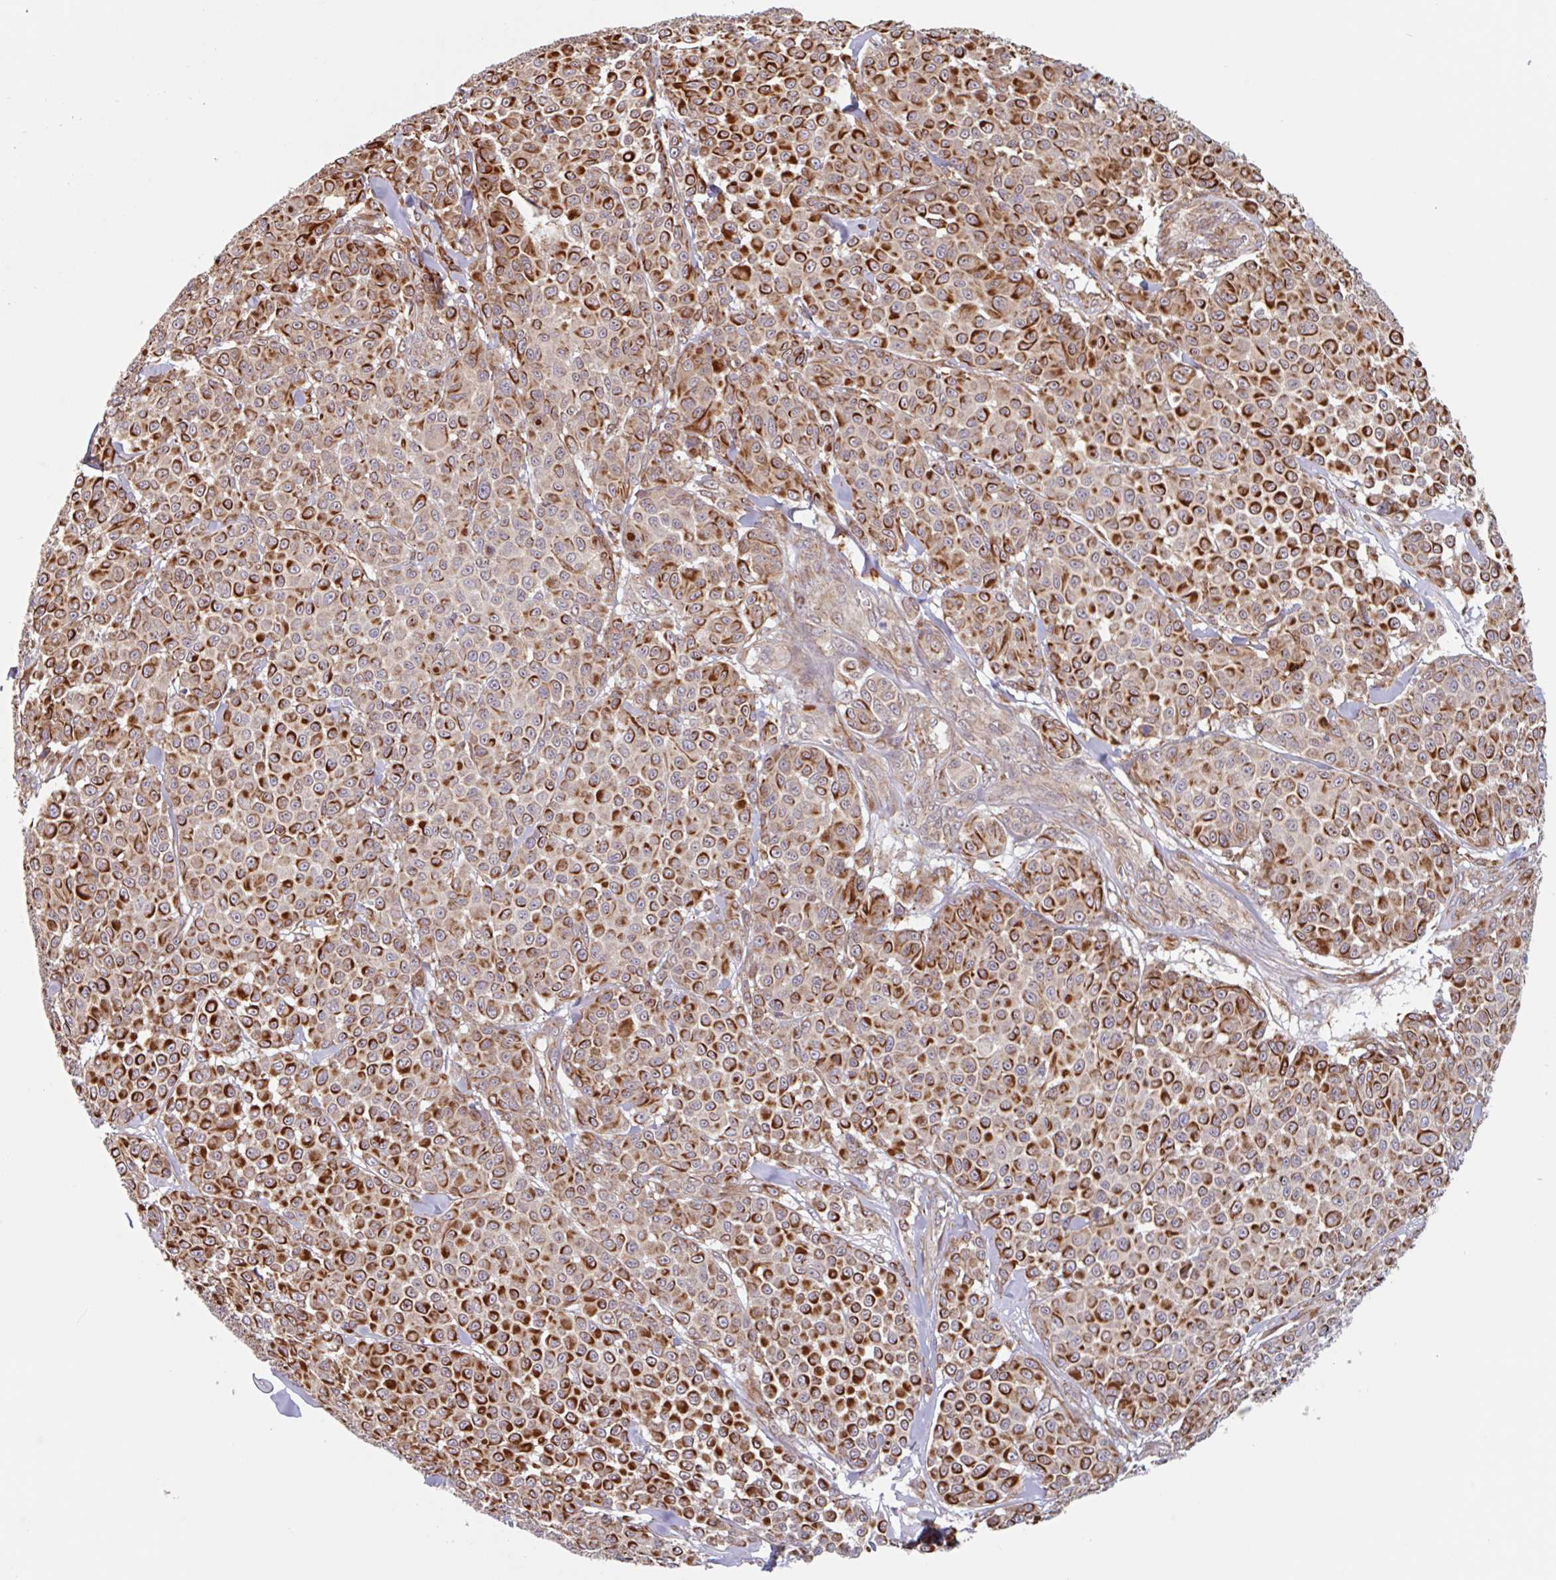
{"staining": {"intensity": "strong", "quantity": ">75%", "location": "cytoplasmic/membranous"}, "tissue": "melanoma", "cell_type": "Tumor cells", "image_type": "cancer", "snomed": [{"axis": "morphology", "description": "Malignant melanoma, NOS"}, {"axis": "topography", "description": "Skin"}], "caption": "Immunohistochemical staining of human melanoma displays strong cytoplasmic/membranous protein positivity in approximately >75% of tumor cells. (brown staining indicates protein expression, while blue staining denotes nuclei).", "gene": "NUB1", "patient": {"sex": "male", "age": 46}}